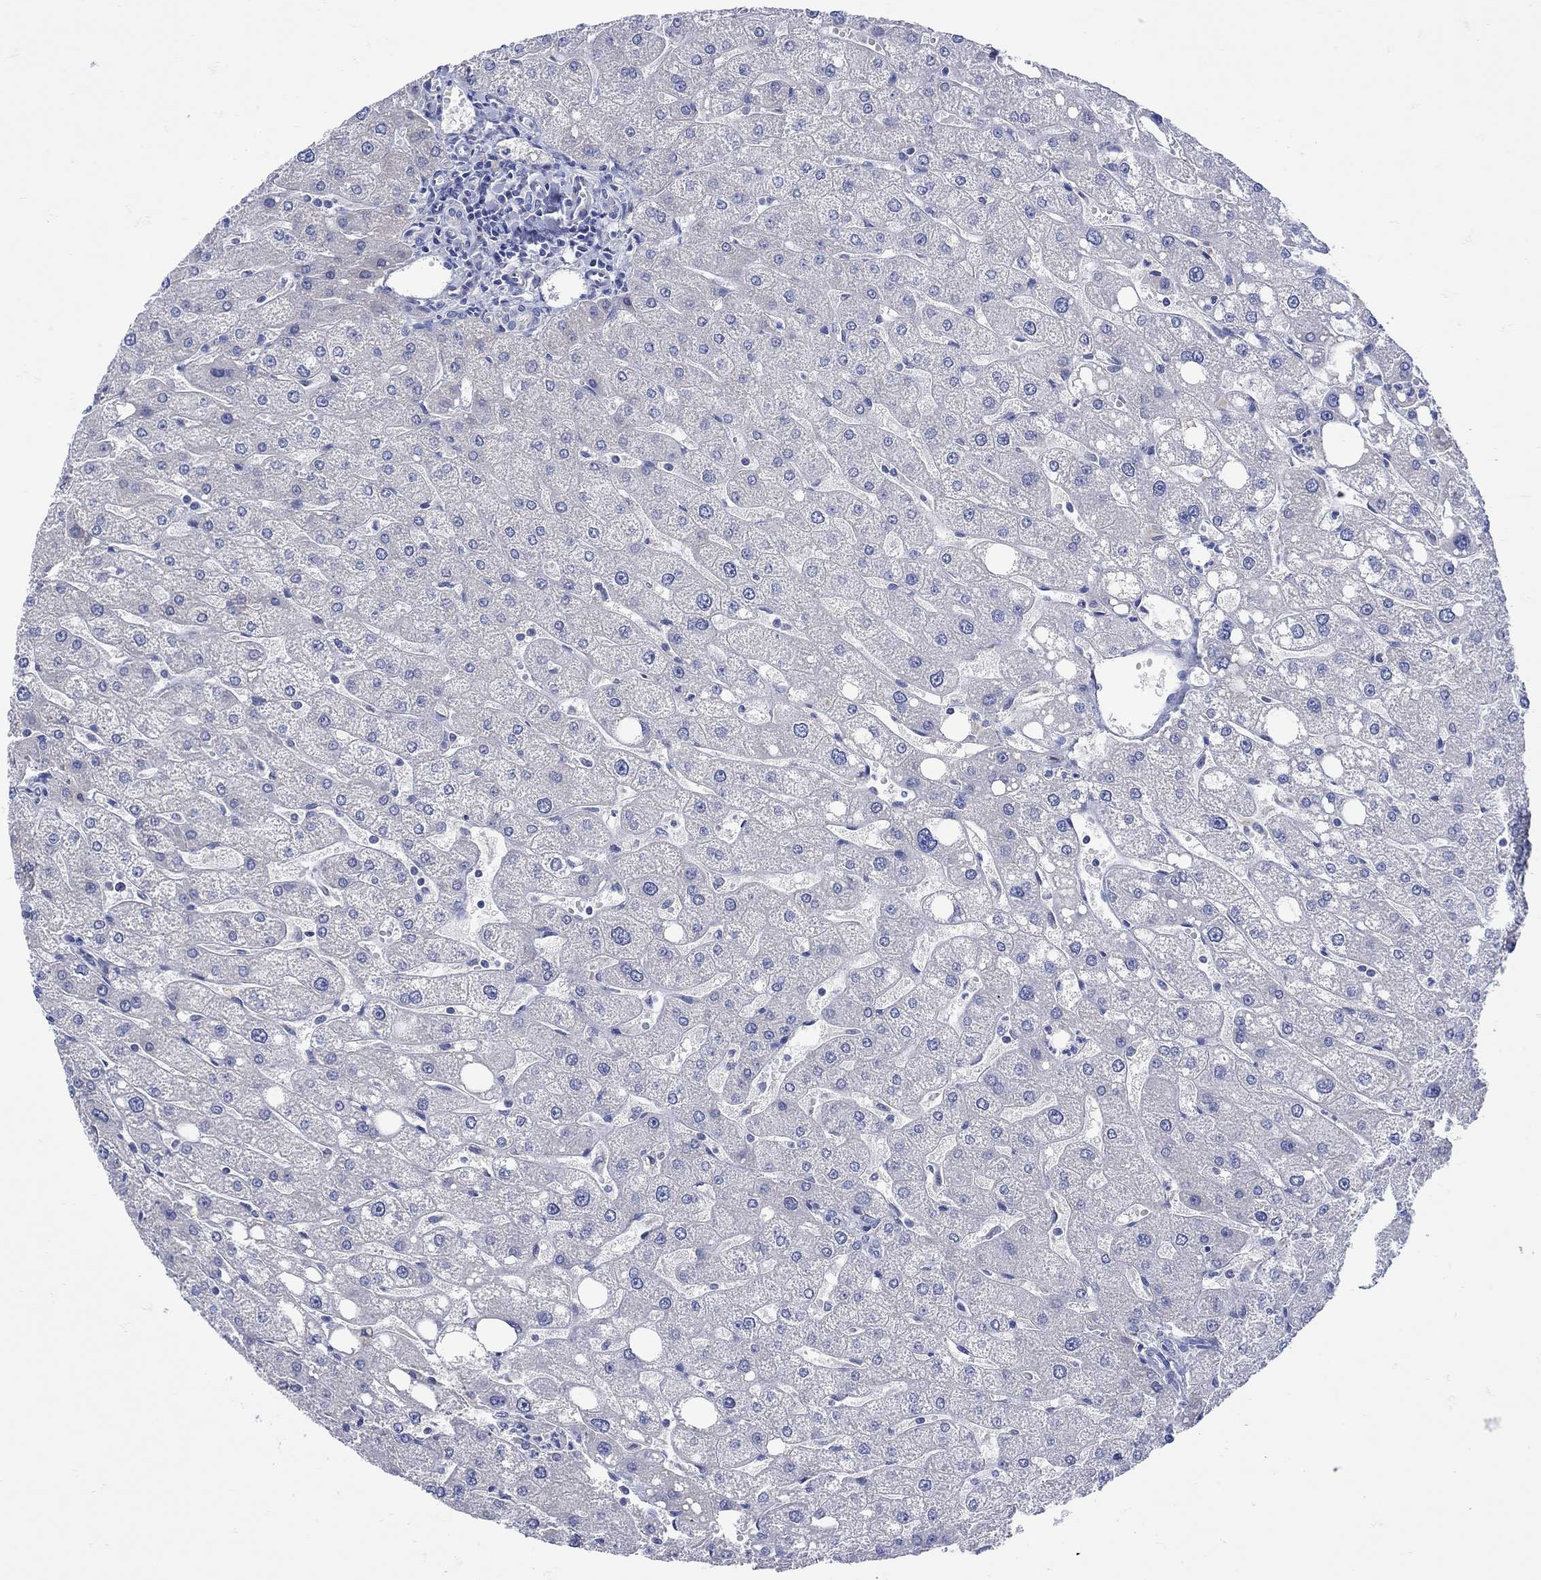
{"staining": {"intensity": "negative", "quantity": "none", "location": "none"}, "tissue": "liver", "cell_type": "Cholangiocytes", "image_type": "normal", "snomed": [{"axis": "morphology", "description": "Normal tissue, NOS"}, {"axis": "topography", "description": "Liver"}], "caption": "Liver stained for a protein using immunohistochemistry shows no positivity cholangiocytes.", "gene": "MSI1", "patient": {"sex": "male", "age": 67}}